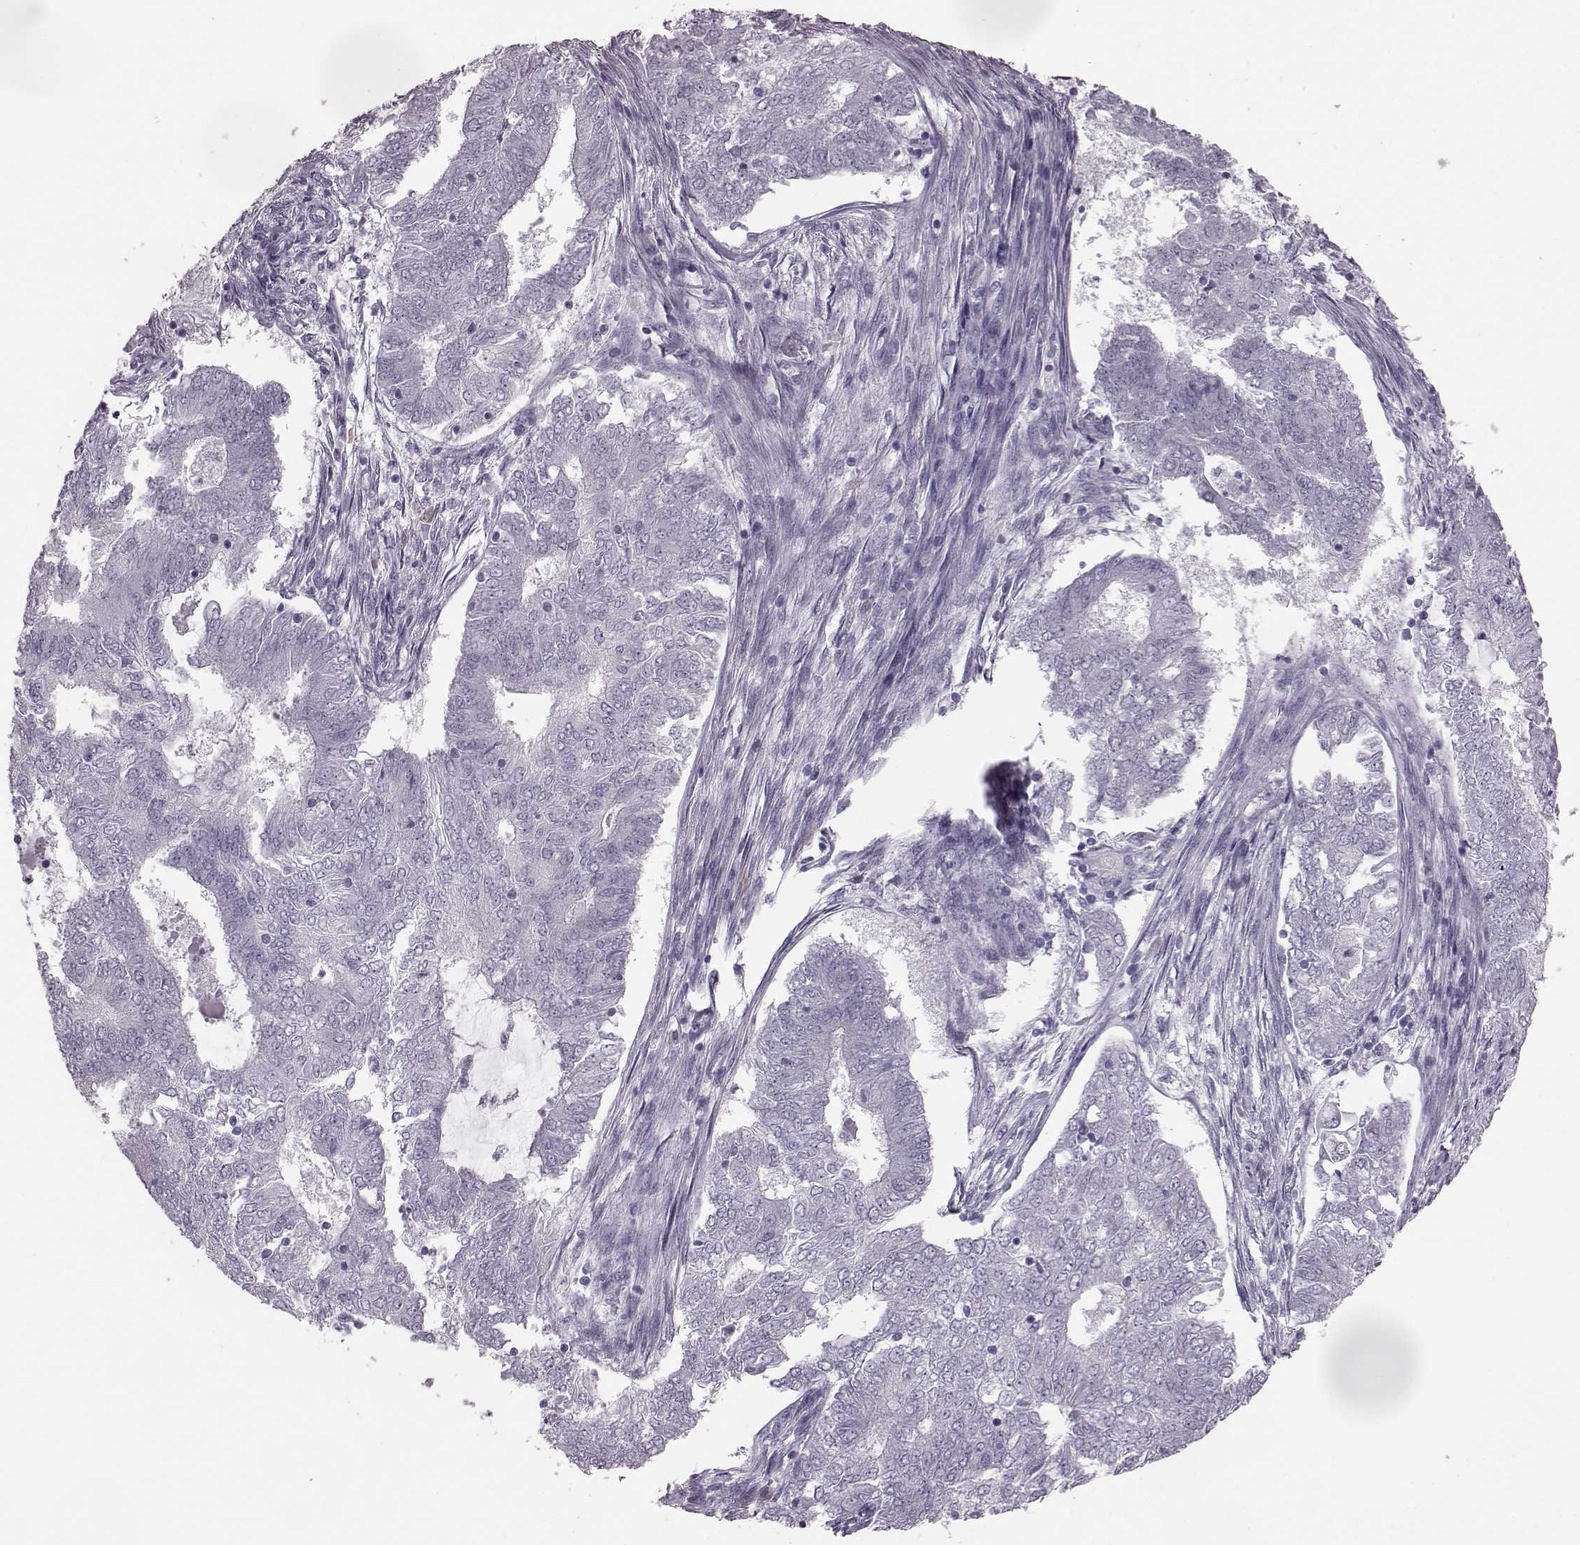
{"staining": {"intensity": "negative", "quantity": "none", "location": "none"}, "tissue": "endometrial cancer", "cell_type": "Tumor cells", "image_type": "cancer", "snomed": [{"axis": "morphology", "description": "Adenocarcinoma, NOS"}, {"axis": "topography", "description": "Endometrium"}], "caption": "DAB (3,3'-diaminobenzidine) immunohistochemical staining of endometrial adenocarcinoma demonstrates no significant staining in tumor cells.", "gene": "JSRP1", "patient": {"sex": "female", "age": 62}}